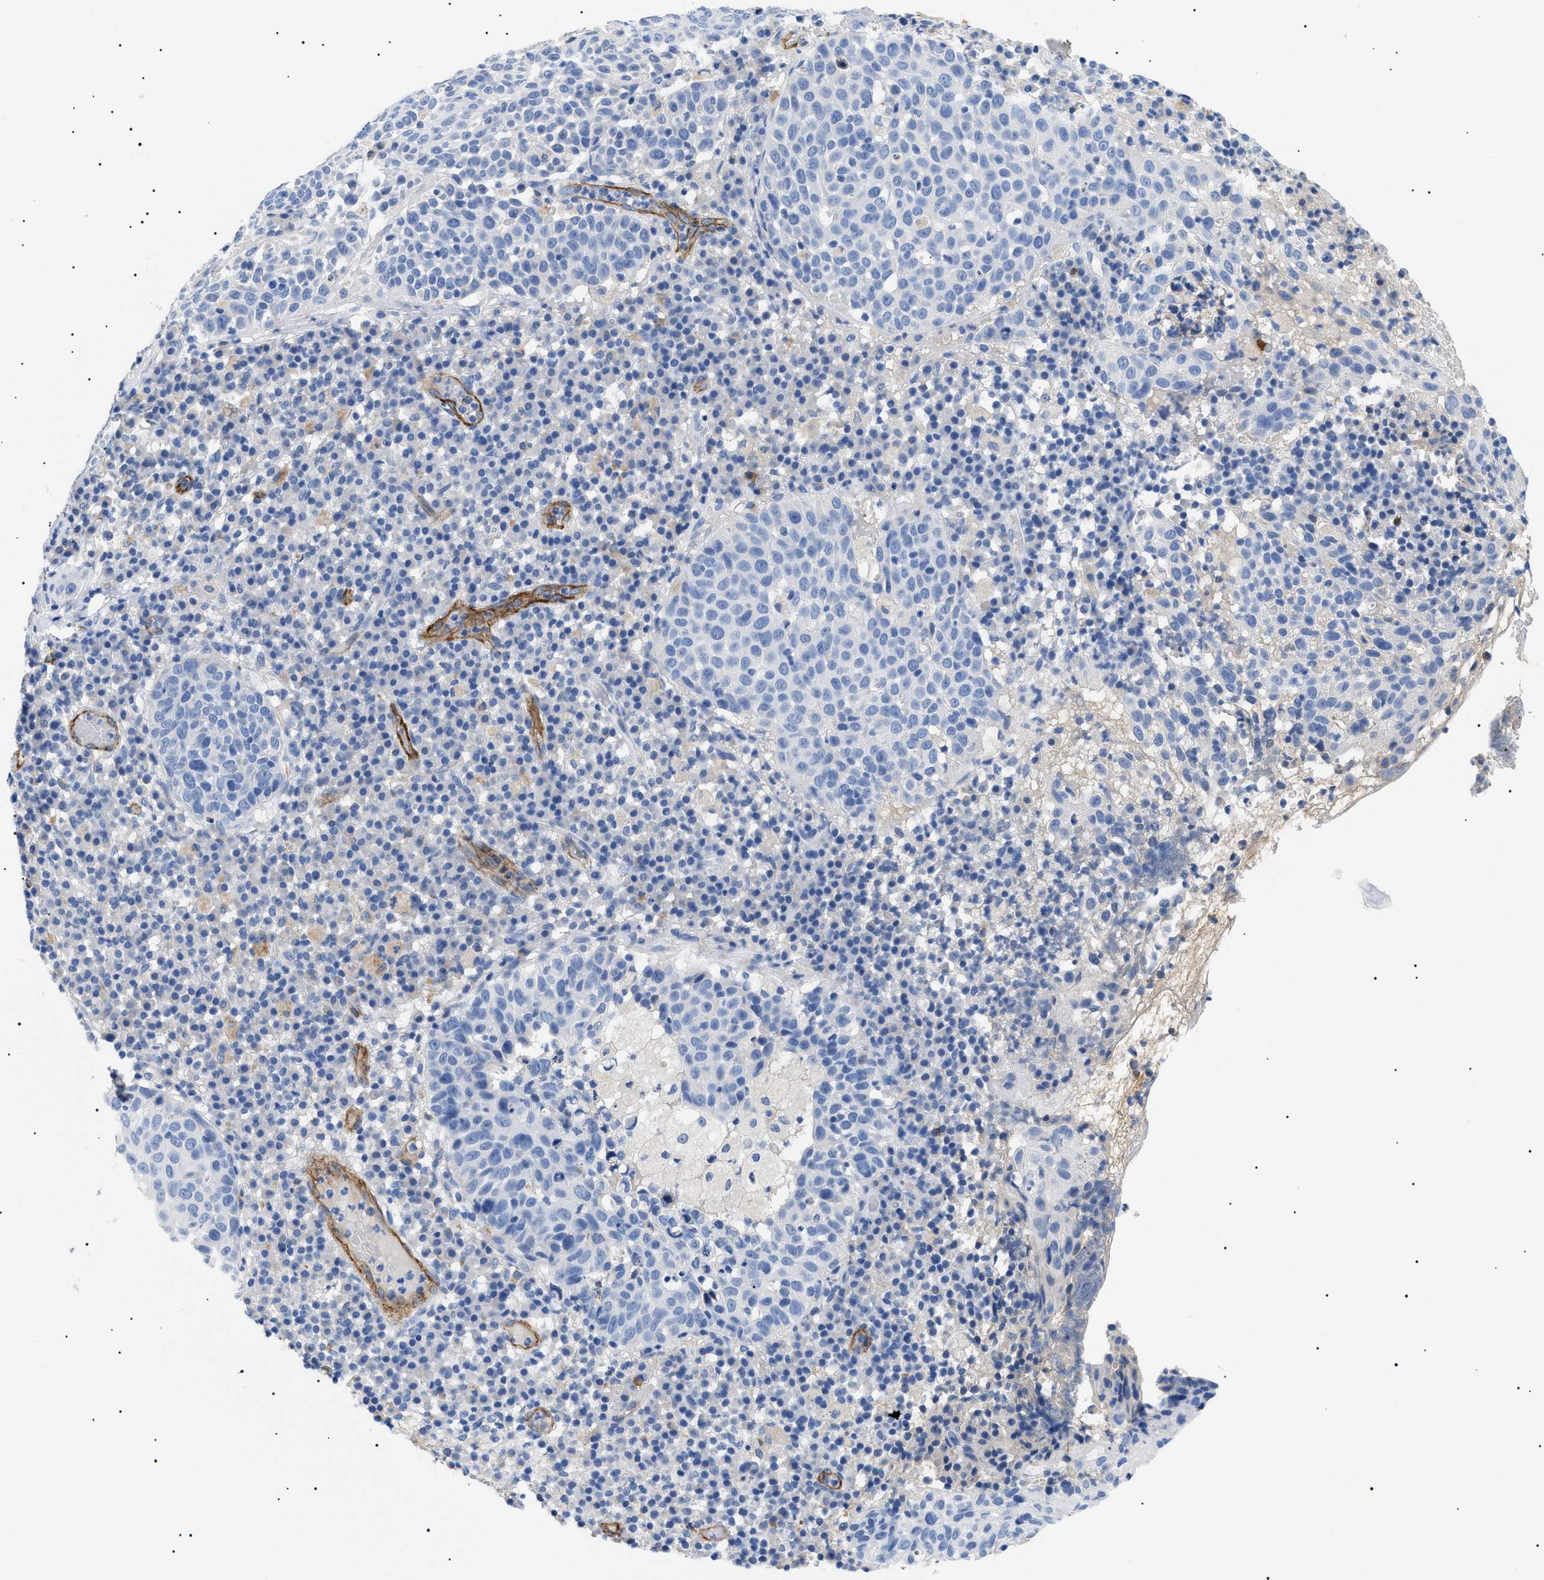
{"staining": {"intensity": "negative", "quantity": "none", "location": "none"}, "tissue": "skin cancer", "cell_type": "Tumor cells", "image_type": "cancer", "snomed": [{"axis": "morphology", "description": "Squamous cell carcinoma in situ, NOS"}, {"axis": "morphology", "description": "Squamous cell carcinoma, NOS"}, {"axis": "topography", "description": "Skin"}], "caption": "Tumor cells show no significant staining in skin squamous cell carcinoma.", "gene": "ACKR1", "patient": {"sex": "male", "age": 93}}